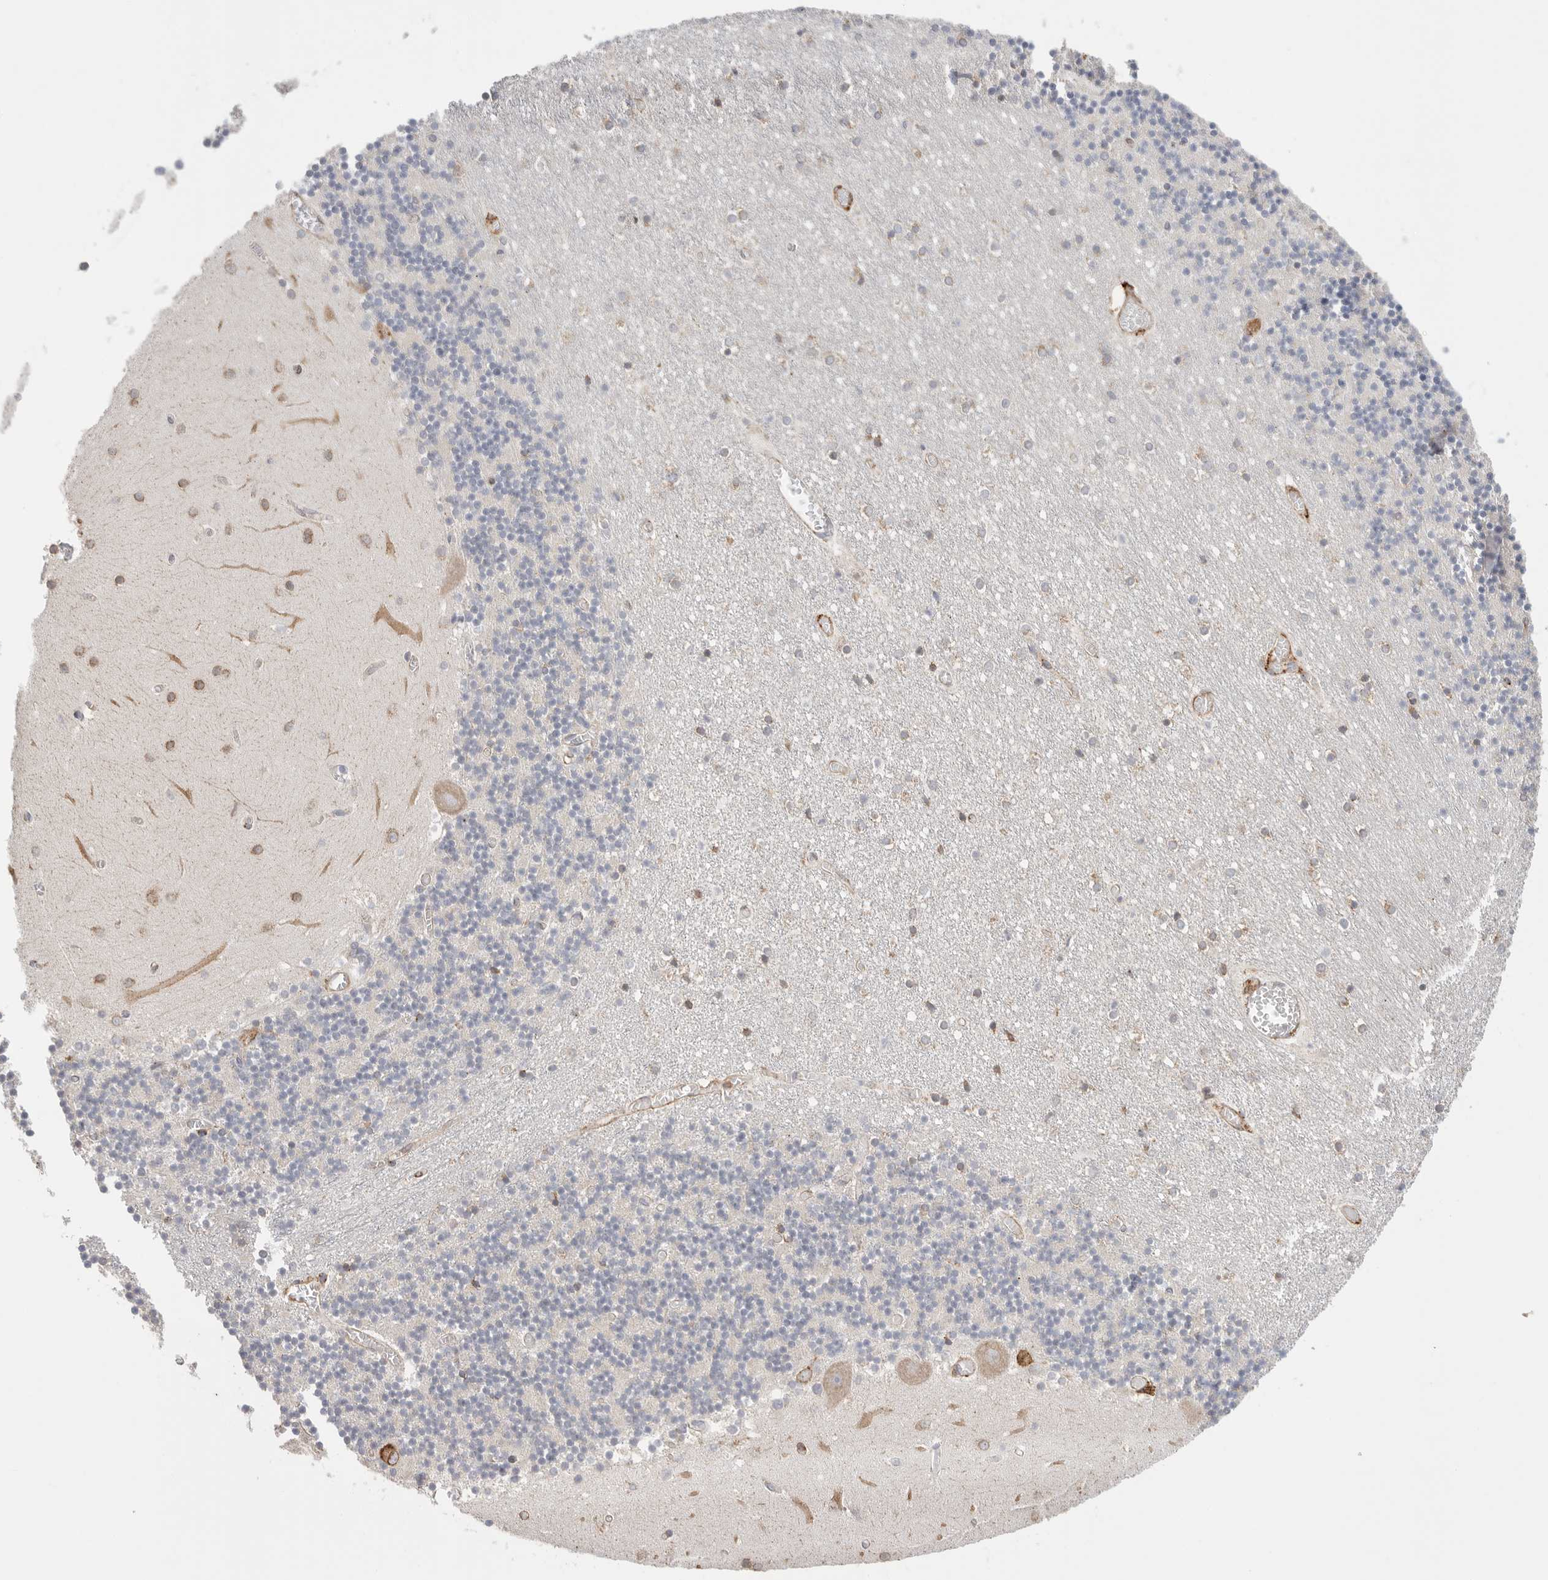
{"staining": {"intensity": "negative", "quantity": "none", "location": "none"}, "tissue": "cerebellum", "cell_type": "Cells in granular layer", "image_type": "normal", "snomed": [{"axis": "morphology", "description": "Normal tissue, NOS"}, {"axis": "topography", "description": "Cerebellum"}], "caption": "Immunohistochemistry (IHC) of unremarkable cerebellum shows no staining in cells in granular layer. (DAB IHC with hematoxylin counter stain).", "gene": "BLOC1S5", "patient": {"sex": "female", "age": 28}}